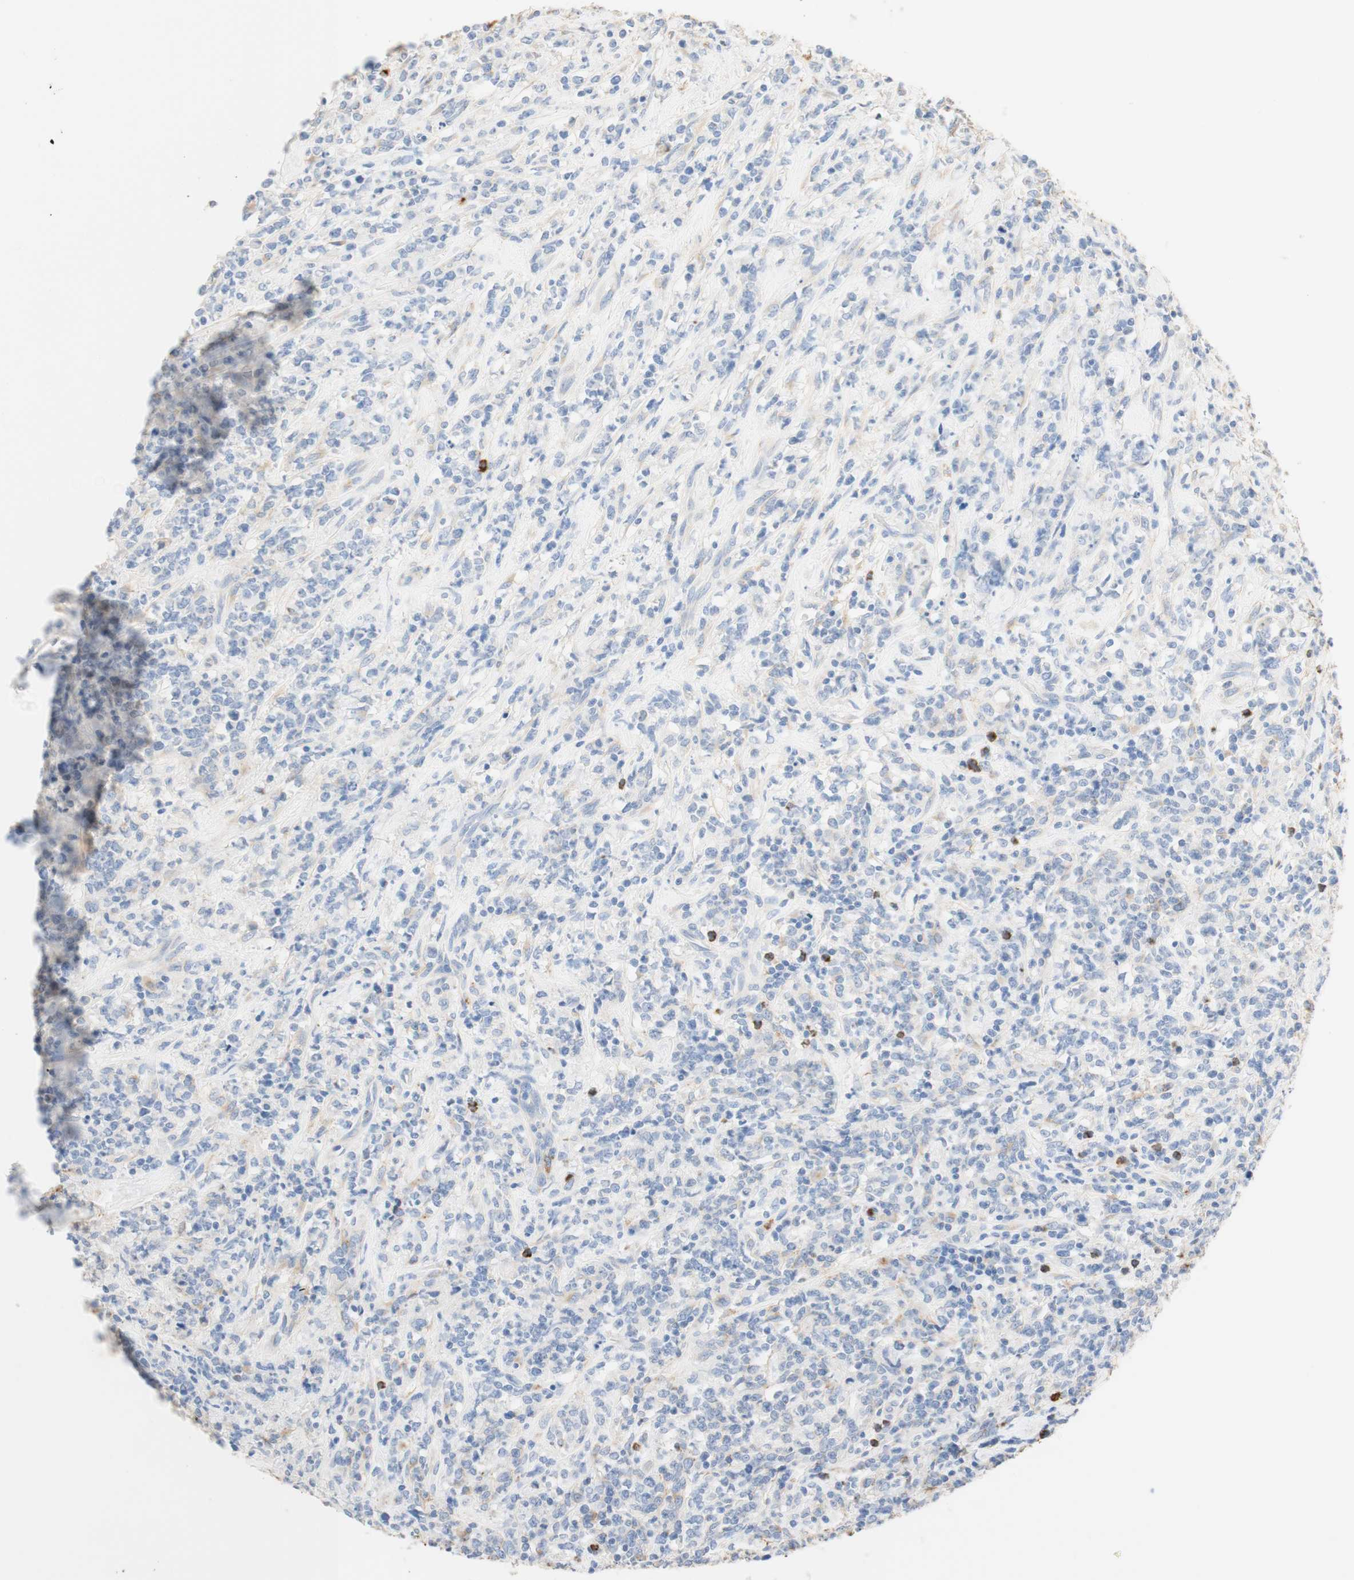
{"staining": {"intensity": "strong", "quantity": "<25%", "location": "cytoplasmic/membranous"}, "tissue": "lymphoma", "cell_type": "Tumor cells", "image_type": "cancer", "snomed": [{"axis": "morphology", "description": "Malignant lymphoma, non-Hodgkin's type, High grade"}, {"axis": "topography", "description": "Soft tissue"}], "caption": "Human lymphoma stained for a protein (brown) shows strong cytoplasmic/membranous positive positivity in approximately <25% of tumor cells.", "gene": "CD63", "patient": {"sex": "male", "age": 18}}